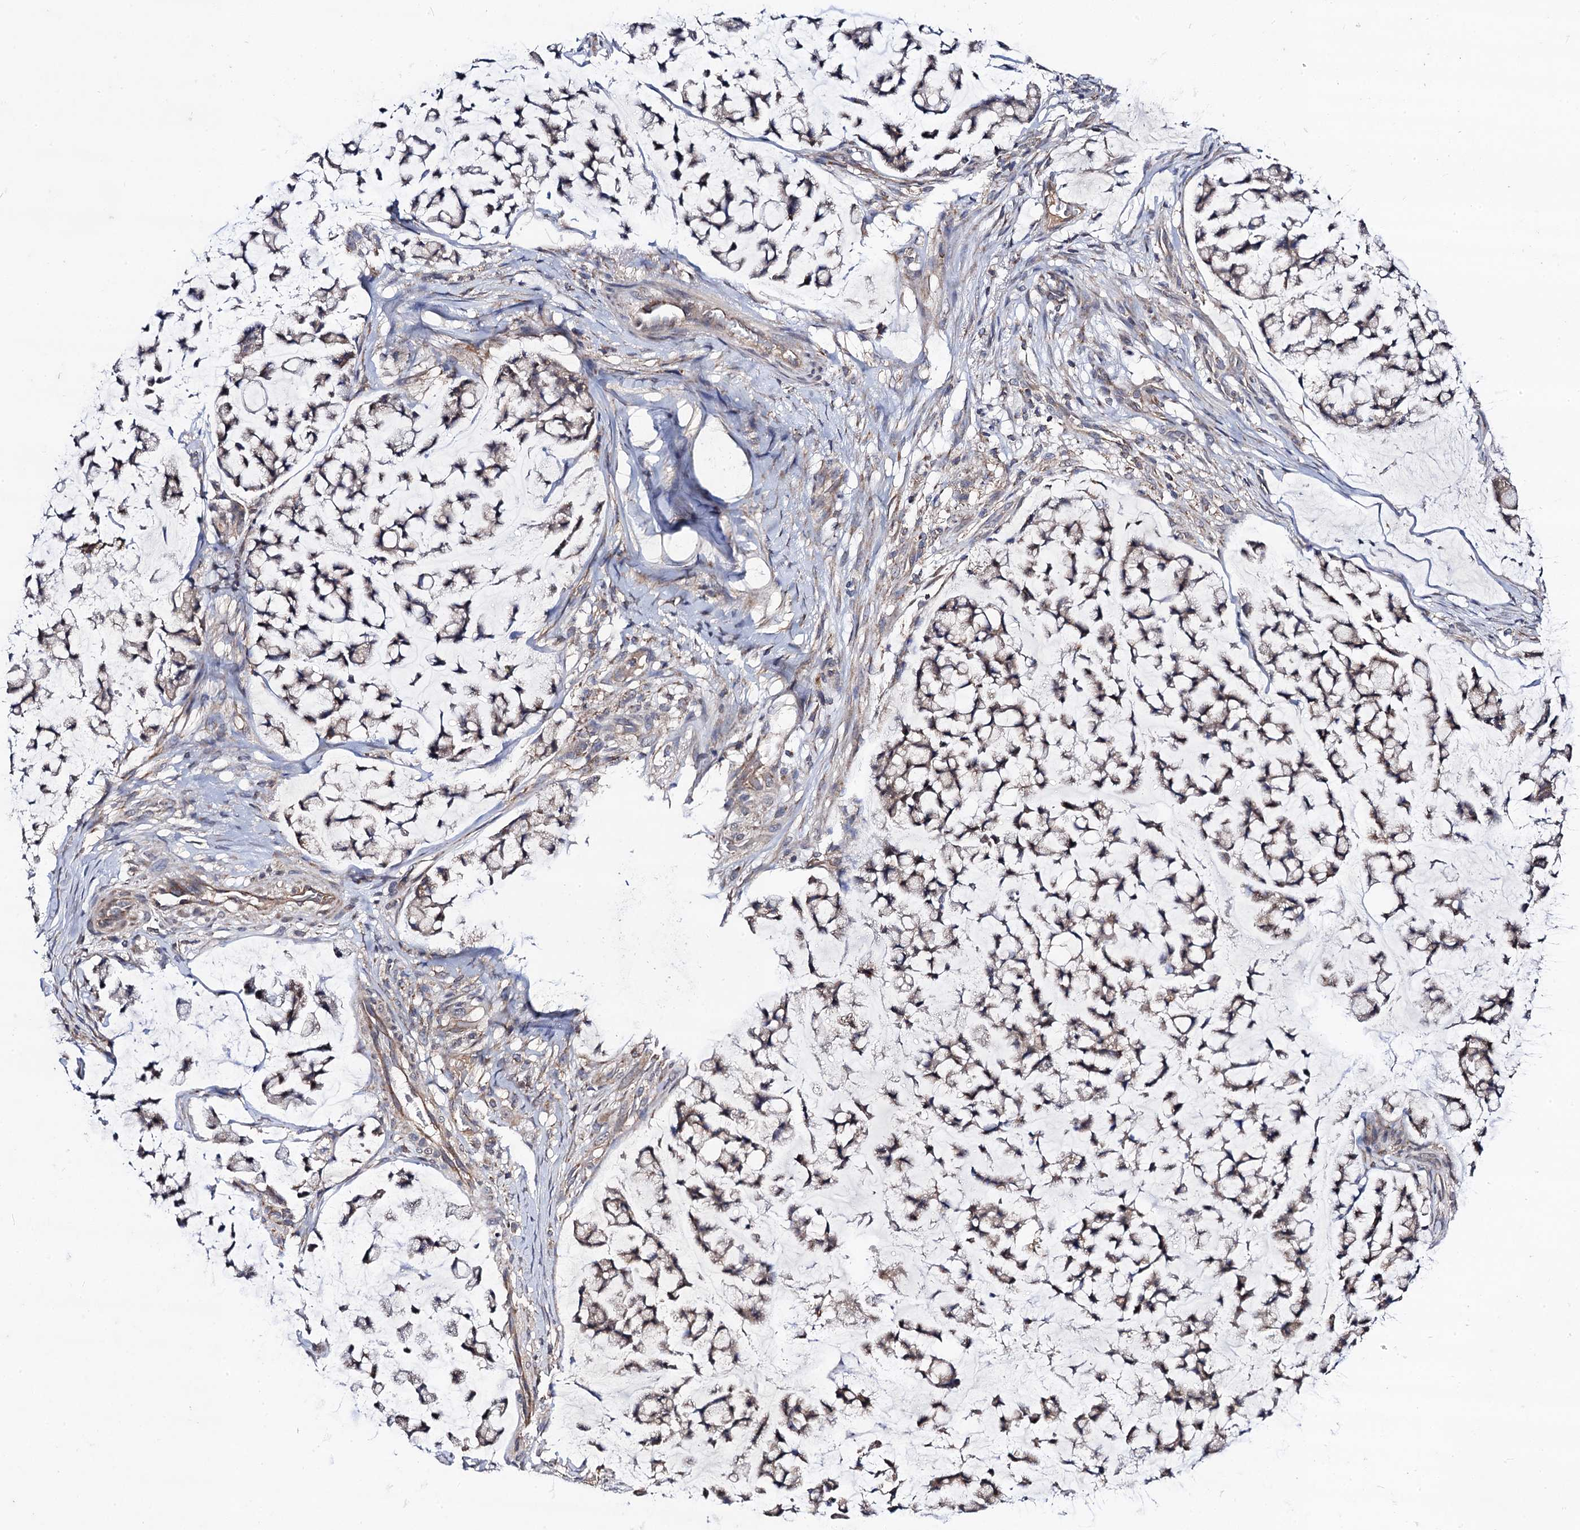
{"staining": {"intensity": "negative", "quantity": "none", "location": "none"}, "tissue": "stomach cancer", "cell_type": "Tumor cells", "image_type": "cancer", "snomed": [{"axis": "morphology", "description": "Adenocarcinoma, NOS"}, {"axis": "topography", "description": "Stomach, lower"}], "caption": "A high-resolution micrograph shows IHC staining of adenocarcinoma (stomach), which reveals no significant expression in tumor cells.", "gene": "VPS37D", "patient": {"sex": "male", "age": 67}}